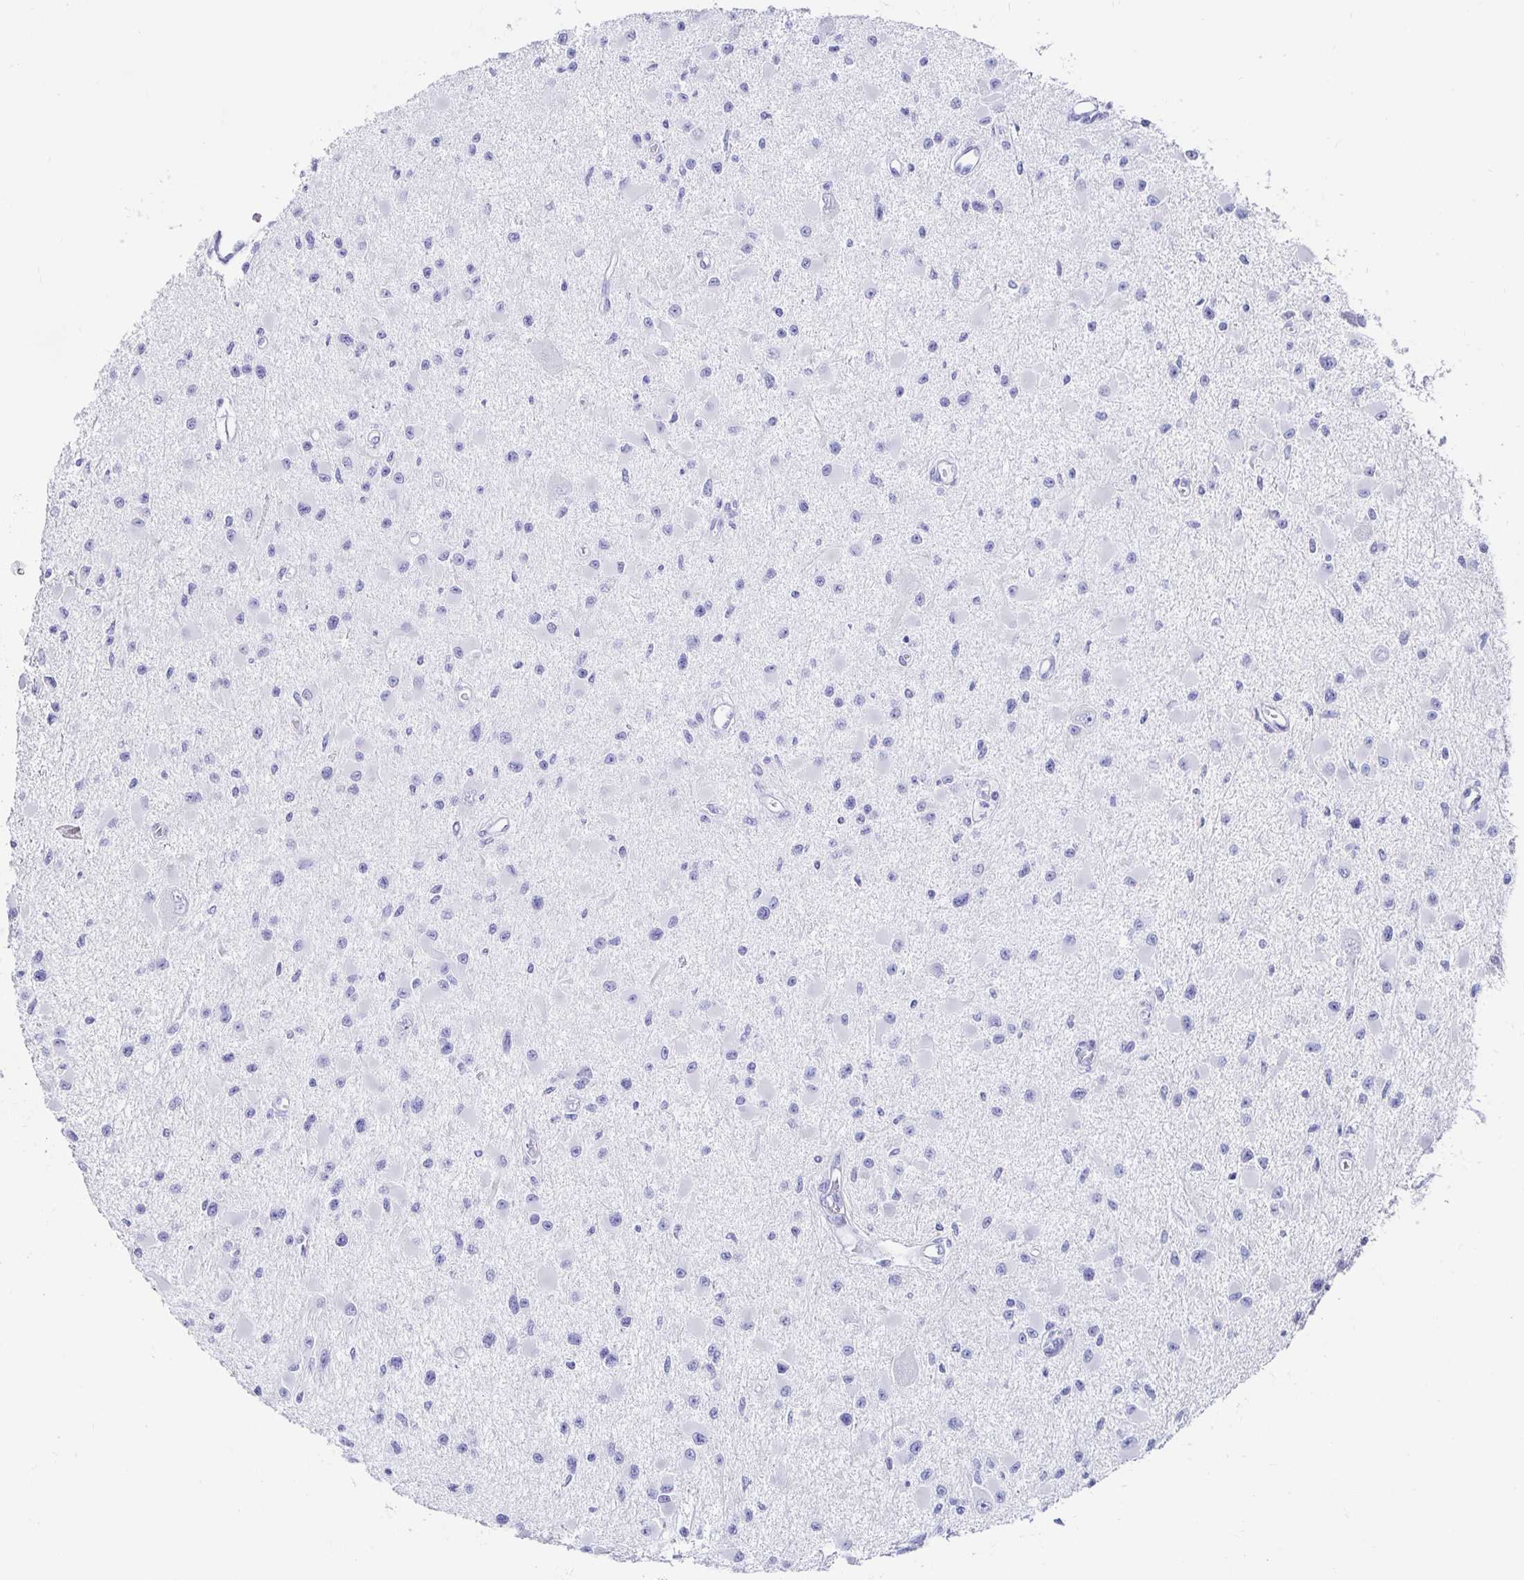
{"staining": {"intensity": "negative", "quantity": "none", "location": "none"}, "tissue": "glioma", "cell_type": "Tumor cells", "image_type": "cancer", "snomed": [{"axis": "morphology", "description": "Glioma, malignant, High grade"}, {"axis": "topography", "description": "Brain"}], "caption": "Immunohistochemistry photomicrograph of neoplastic tissue: human malignant high-grade glioma stained with DAB demonstrates no significant protein positivity in tumor cells.", "gene": "CA9", "patient": {"sex": "male", "age": 54}}